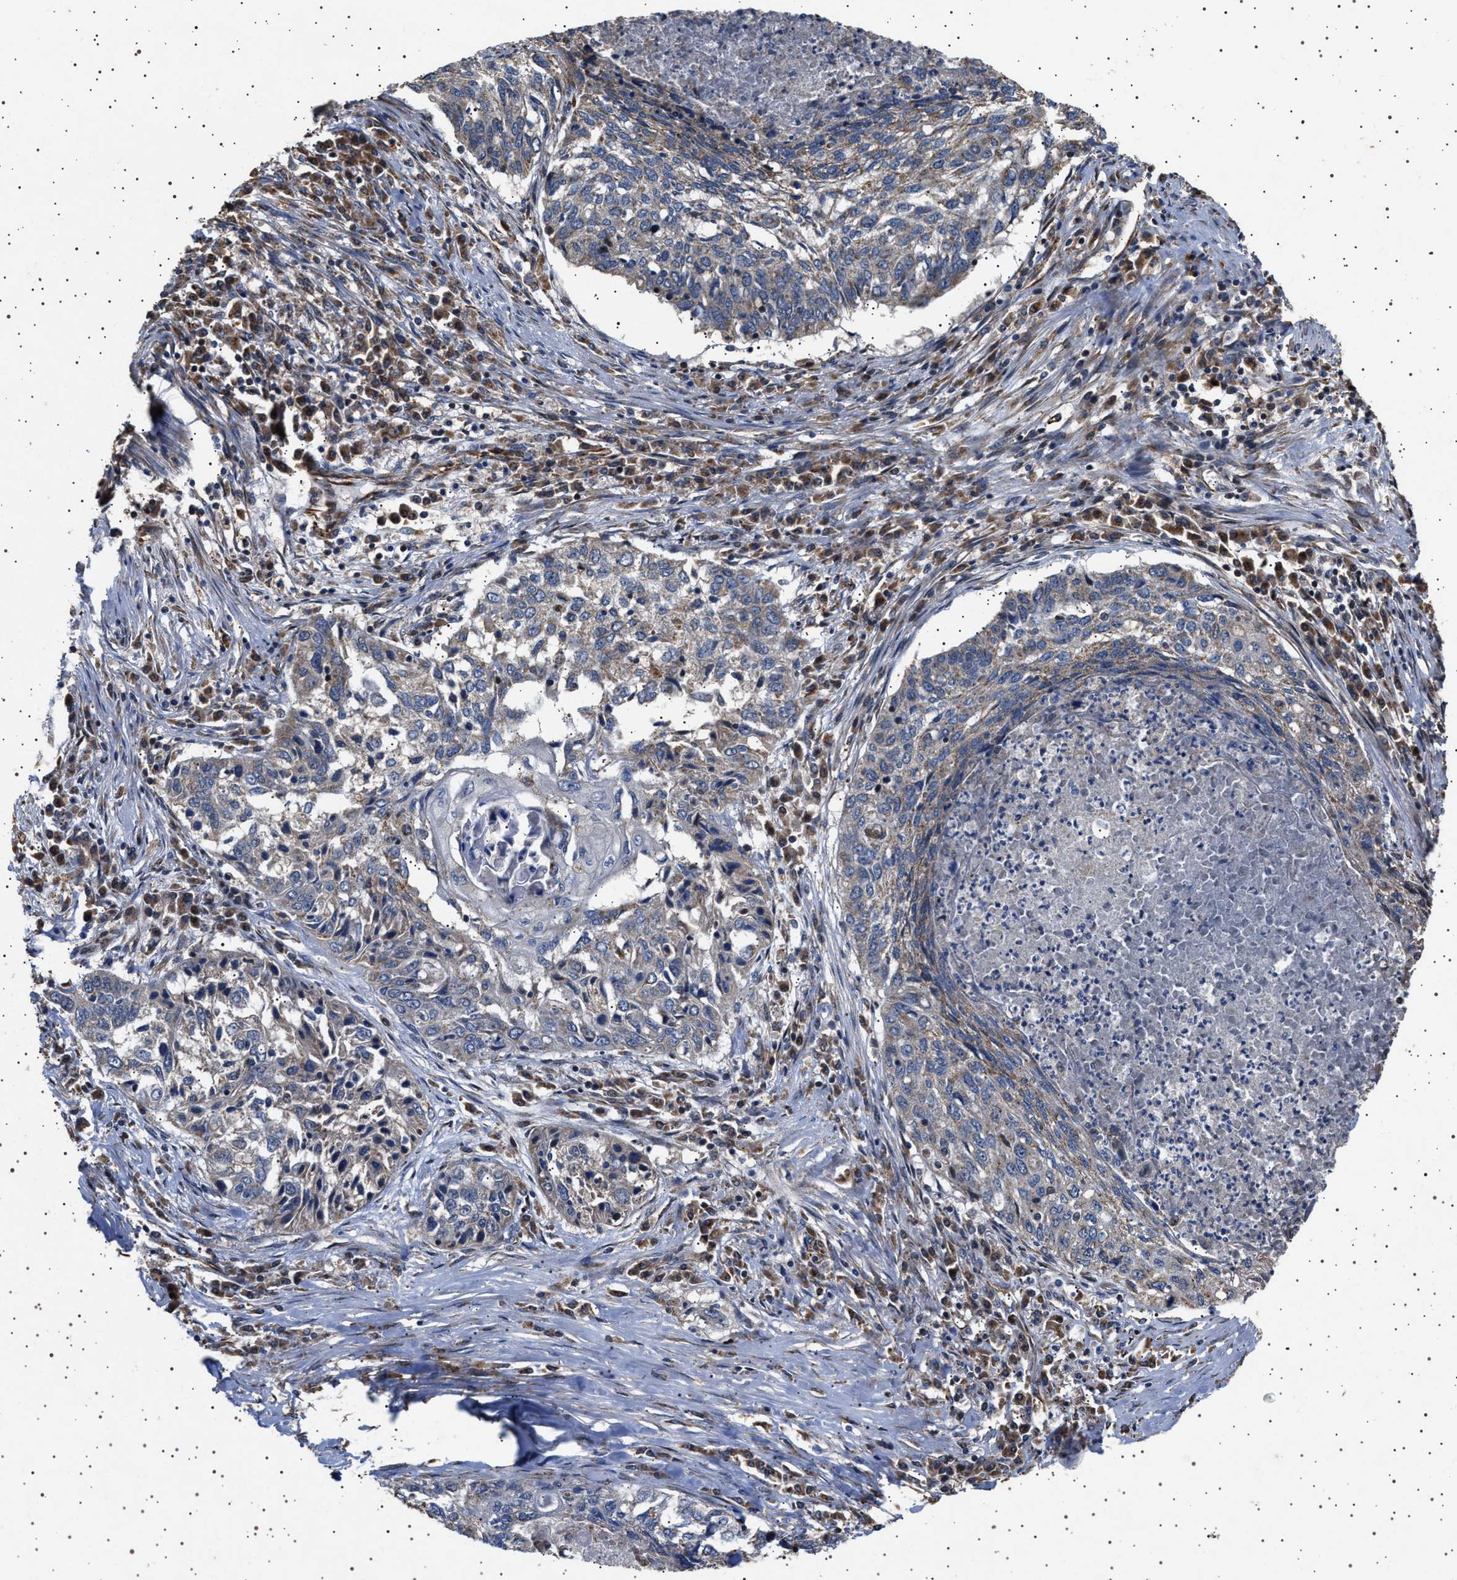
{"staining": {"intensity": "weak", "quantity": "<25%", "location": "cytoplasmic/membranous"}, "tissue": "lung cancer", "cell_type": "Tumor cells", "image_type": "cancer", "snomed": [{"axis": "morphology", "description": "Squamous cell carcinoma, NOS"}, {"axis": "topography", "description": "Lung"}], "caption": "Immunohistochemistry of human lung cancer (squamous cell carcinoma) reveals no positivity in tumor cells. Nuclei are stained in blue.", "gene": "TRUB2", "patient": {"sex": "female", "age": 63}}